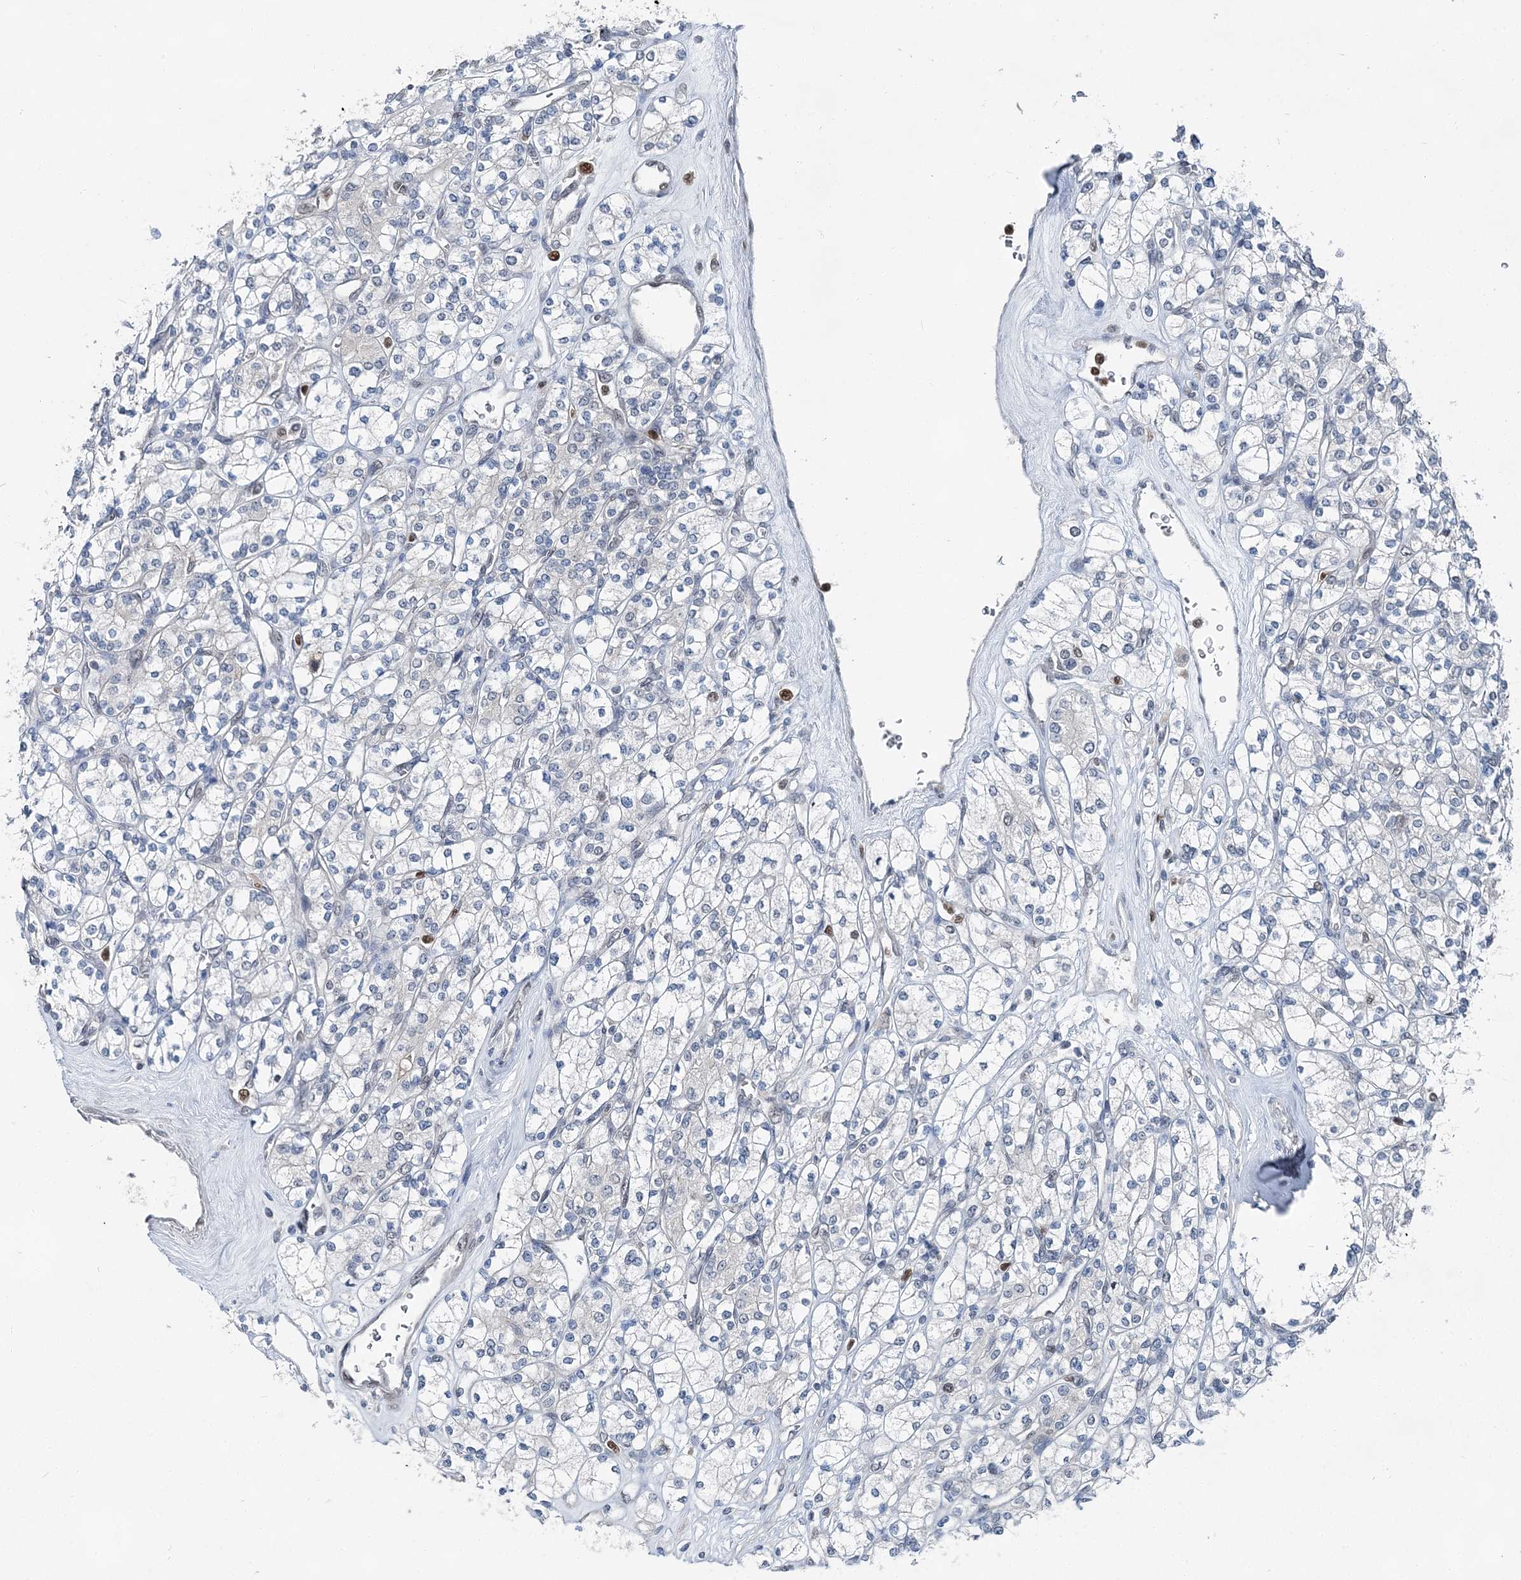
{"staining": {"intensity": "negative", "quantity": "none", "location": "none"}, "tissue": "renal cancer", "cell_type": "Tumor cells", "image_type": "cancer", "snomed": [{"axis": "morphology", "description": "Adenocarcinoma, NOS"}, {"axis": "topography", "description": "Kidney"}], "caption": "This is a micrograph of immunohistochemistry (IHC) staining of renal cancer, which shows no staining in tumor cells.", "gene": "HAT1", "patient": {"sex": "male", "age": 77}}